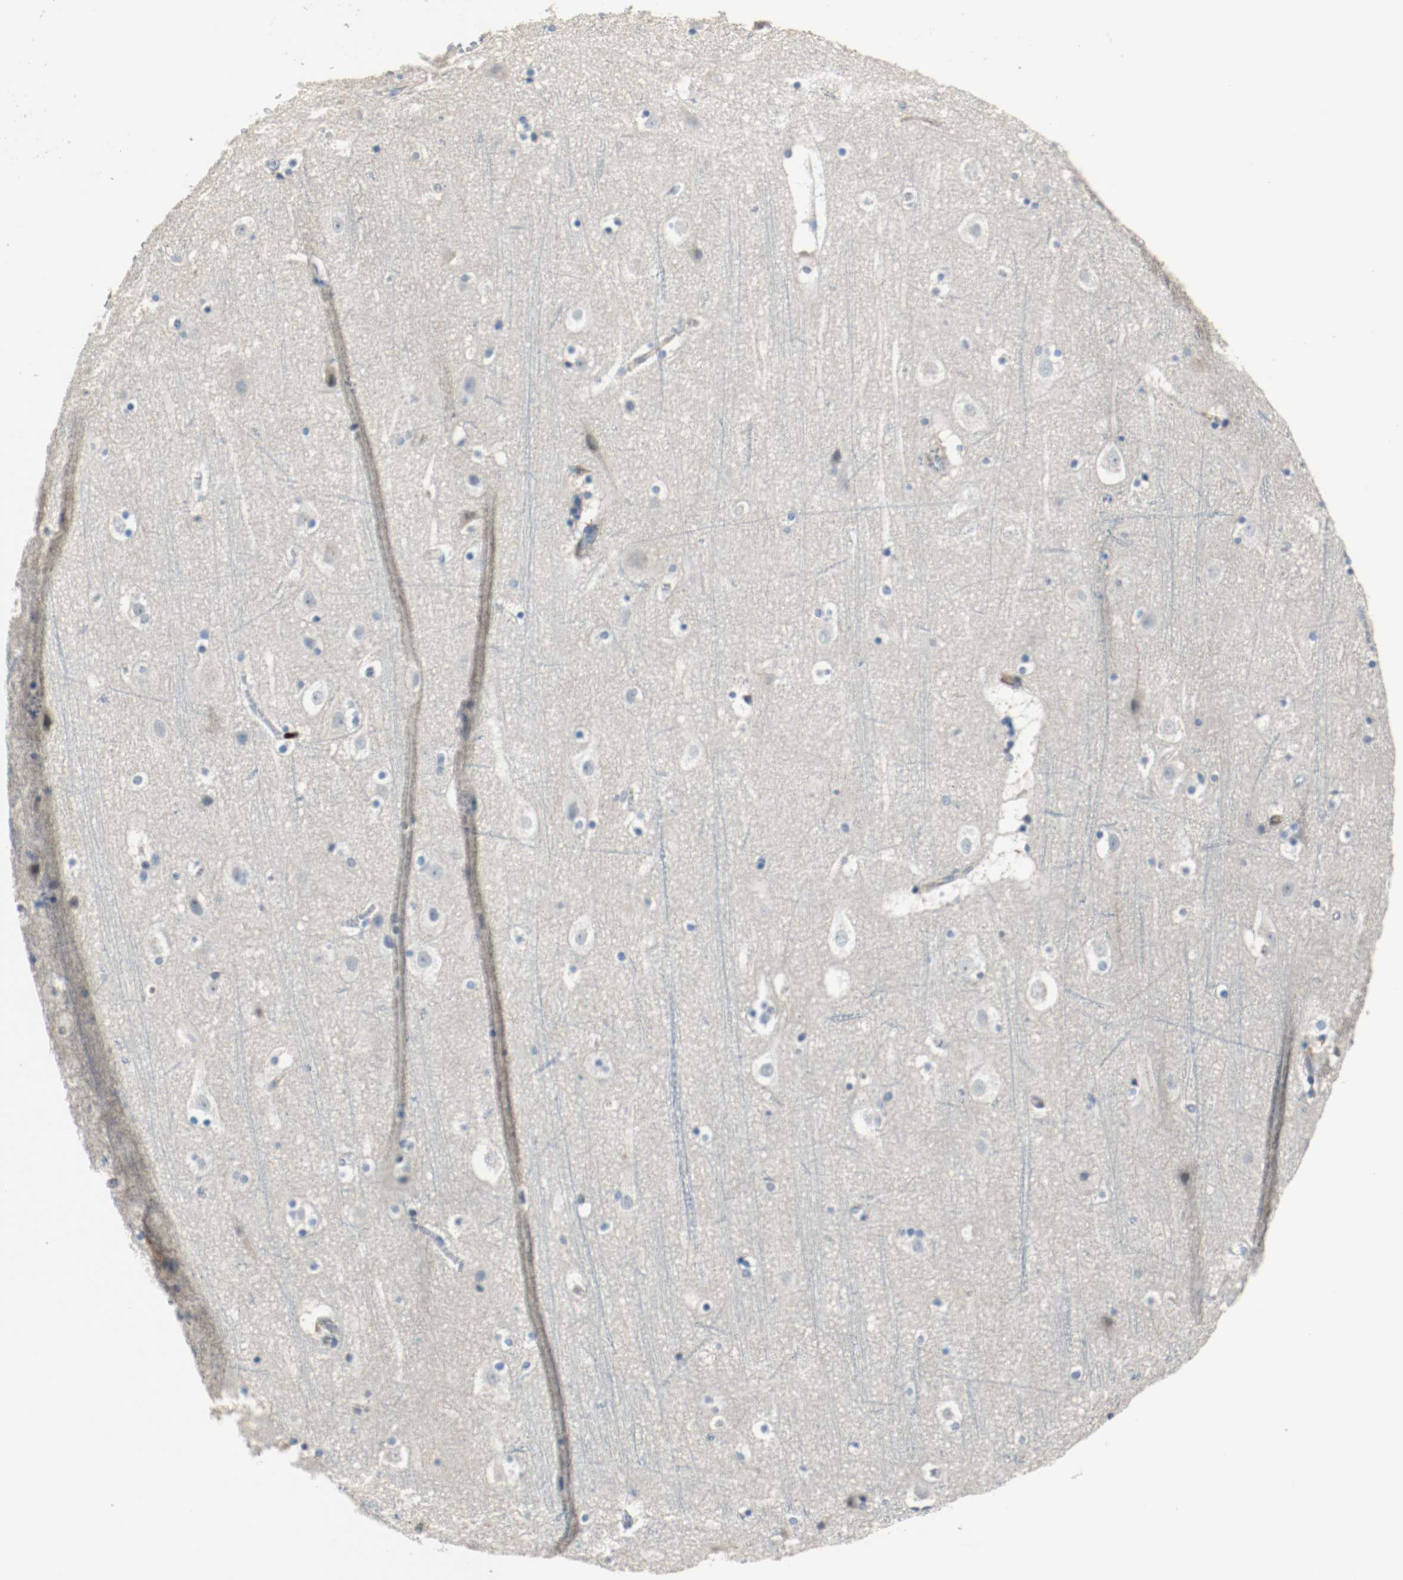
{"staining": {"intensity": "weak", "quantity": "25%-75%", "location": "cytoplasmic/membranous"}, "tissue": "cerebral cortex", "cell_type": "Endothelial cells", "image_type": "normal", "snomed": [{"axis": "morphology", "description": "Normal tissue, NOS"}, {"axis": "topography", "description": "Cerebral cortex"}], "caption": "Weak cytoplasmic/membranous staining is seen in approximately 25%-75% of endothelial cells in normal cerebral cortex. The protein is stained brown, and the nuclei are stained in blue (DAB (3,3'-diaminobenzidine) IHC with brightfield microscopy, high magnification).", "gene": "BLK", "patient": {"sex": "male", "age": 45}}